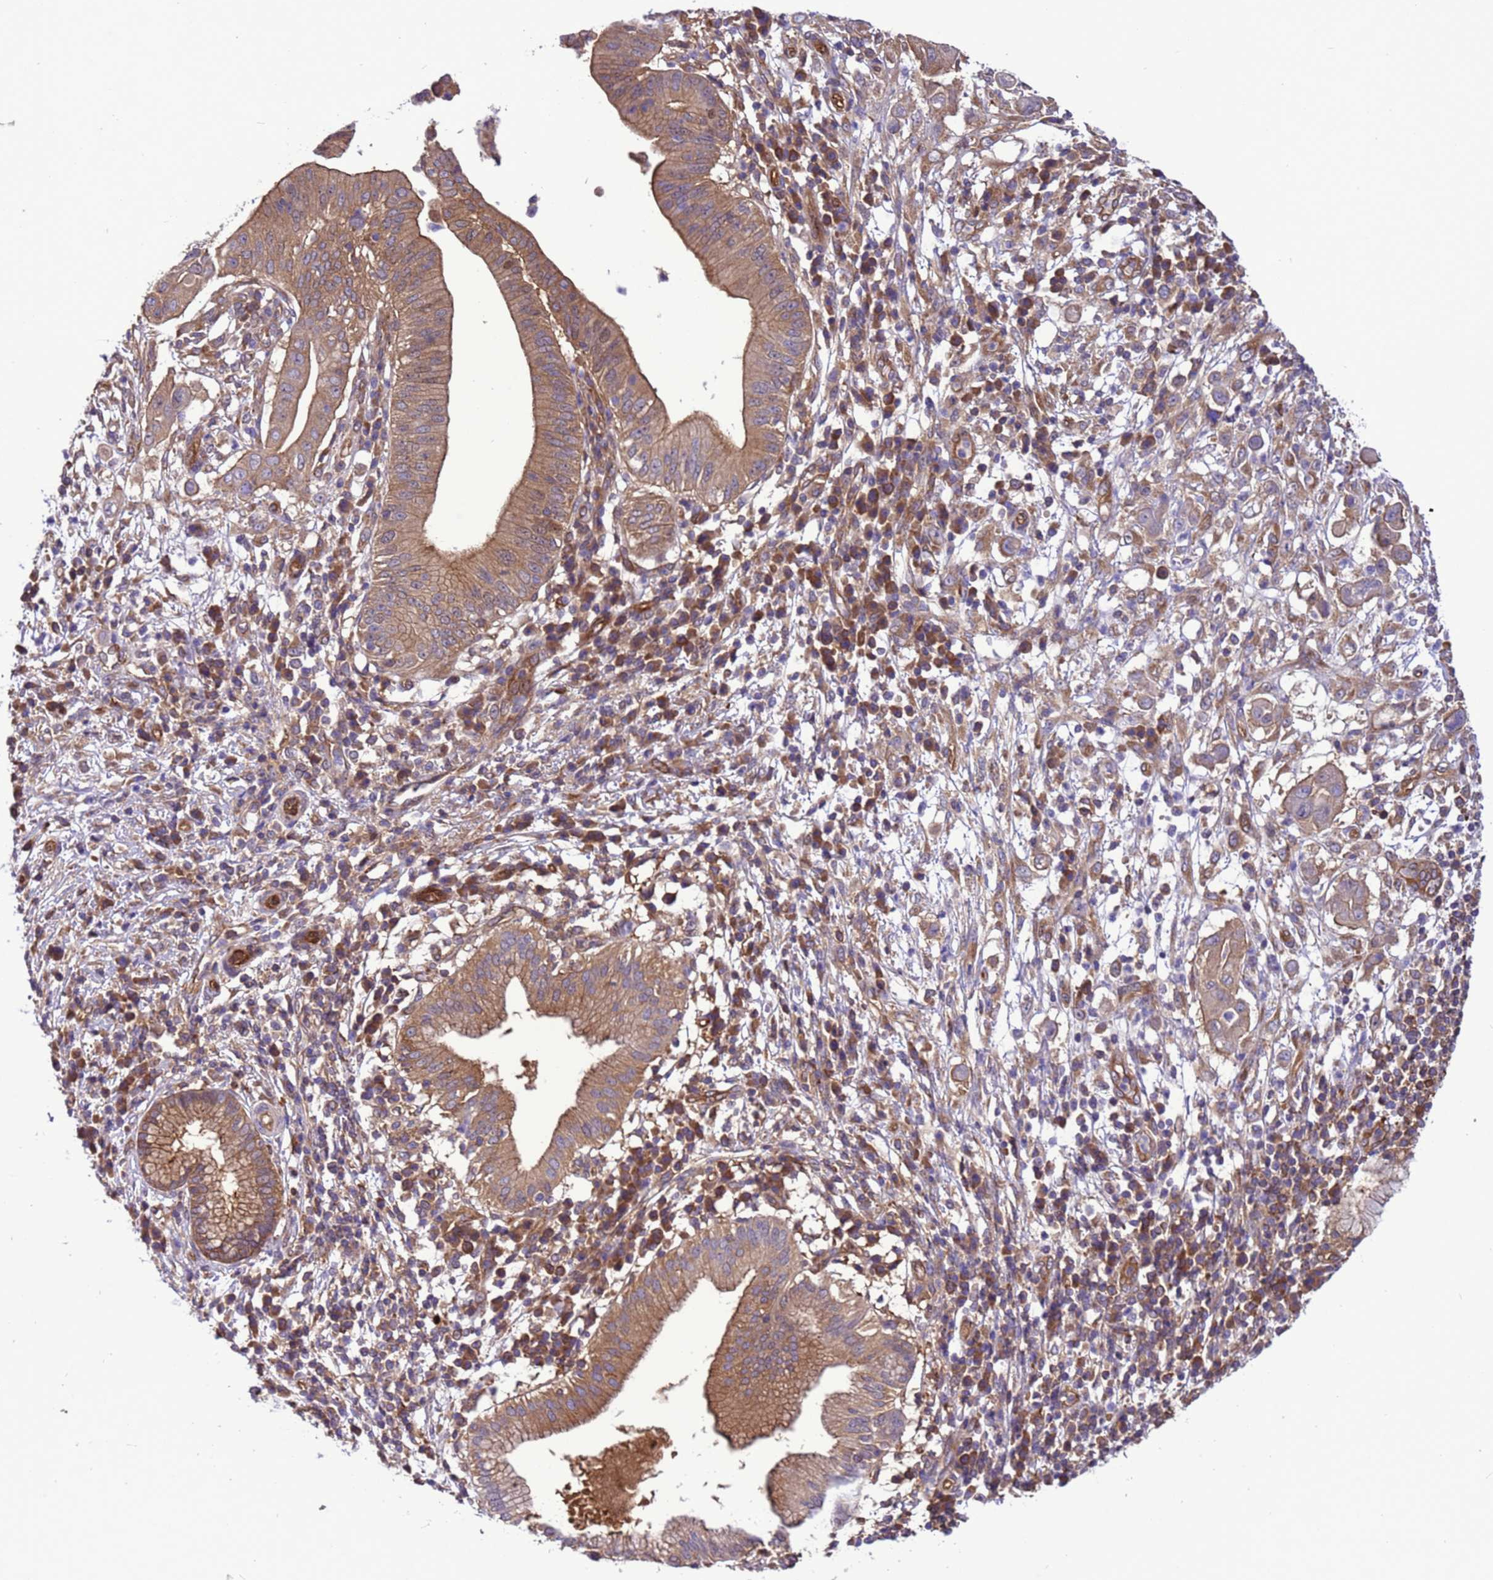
{"staining": {"intensity": "moderate", "quantity": ">75%", "location": "cytoplasmic/membranous"}, "tissue": "pancreatic cancer", "cell_type": "Tumor cells", "image_type": "cancer", "snomed": [{"axis": "morphology", "description": "Adenocarcinoma, NOS"}, {"axis": "topography", "description": "Pancreas"}], "caption": "Tumor cells reveal moderate cytoplasmic/membranous staining in approximately >75% of cells in adenocarcinoma (pancreatic). (Stains: DAB (3,3'-diaminobenzidine) in brown, nuclei in blue, Microscopy: brightfield microscopy at high magnification).", "gene": "RABEP2", "patient": {"sex": "male", "age": 68}}